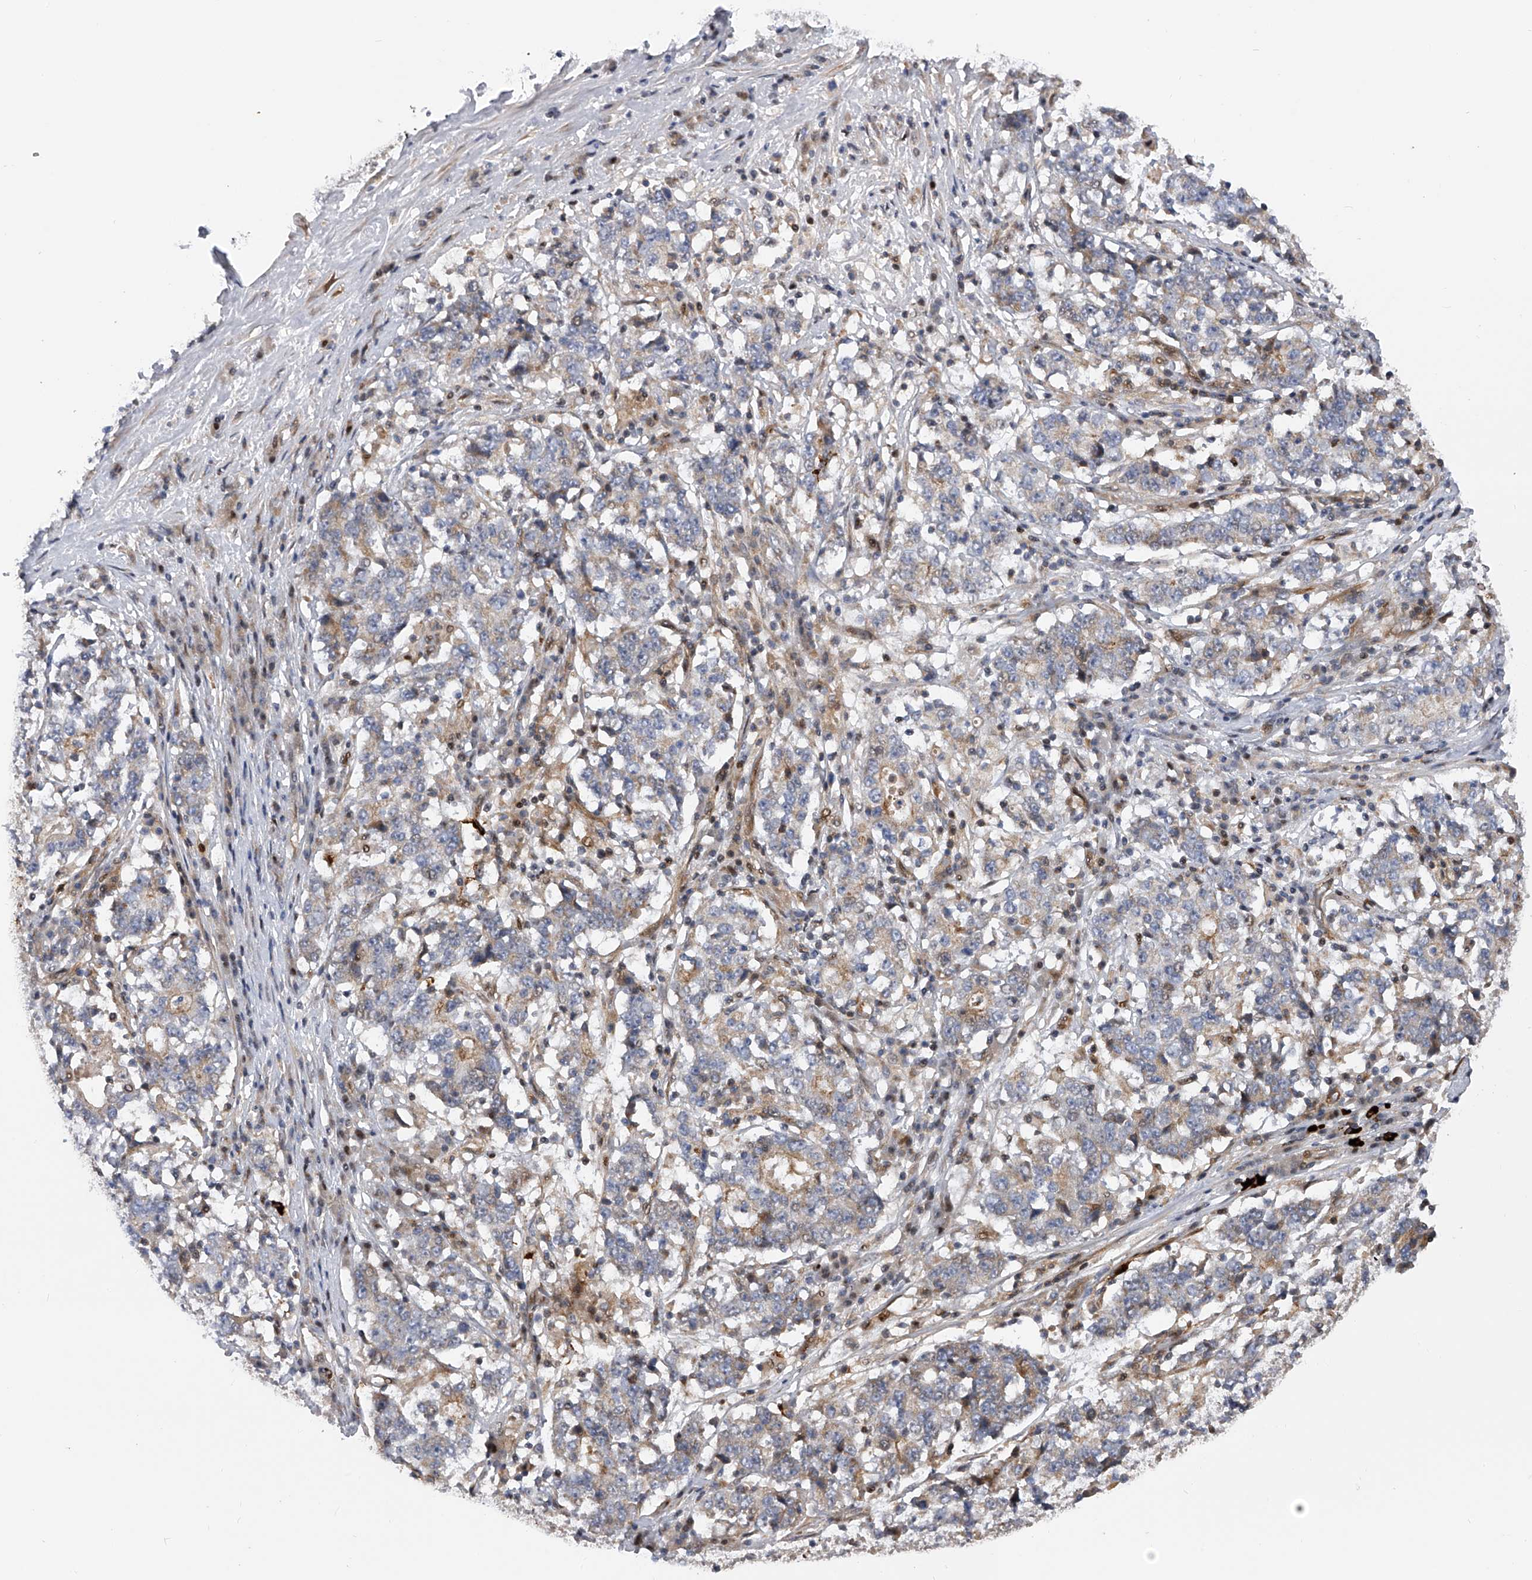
{"staining": {"intensity": "weak", "quantity": "25%-75%", "location": "cytoplasmic/membranous"}, "tissue": "stomach cancer", "cell_type": "Tumor cells", "image_type": "cancer", "snomed": [{"axis": "morphology", "description": "Adenocarcinoma, NOS"}, {"axis": "topography", "description": "Stomach"}], "caption": "A micrograph showing weak cytoplasmic/membranous expression in approximately 25%-75% of tumor cells in stomach cancer (adenocarcinoma), as visualized by brown immunohistochemical staining.", "gene": "PDSS2", "patient": {"sex": "male", "age": 59}}